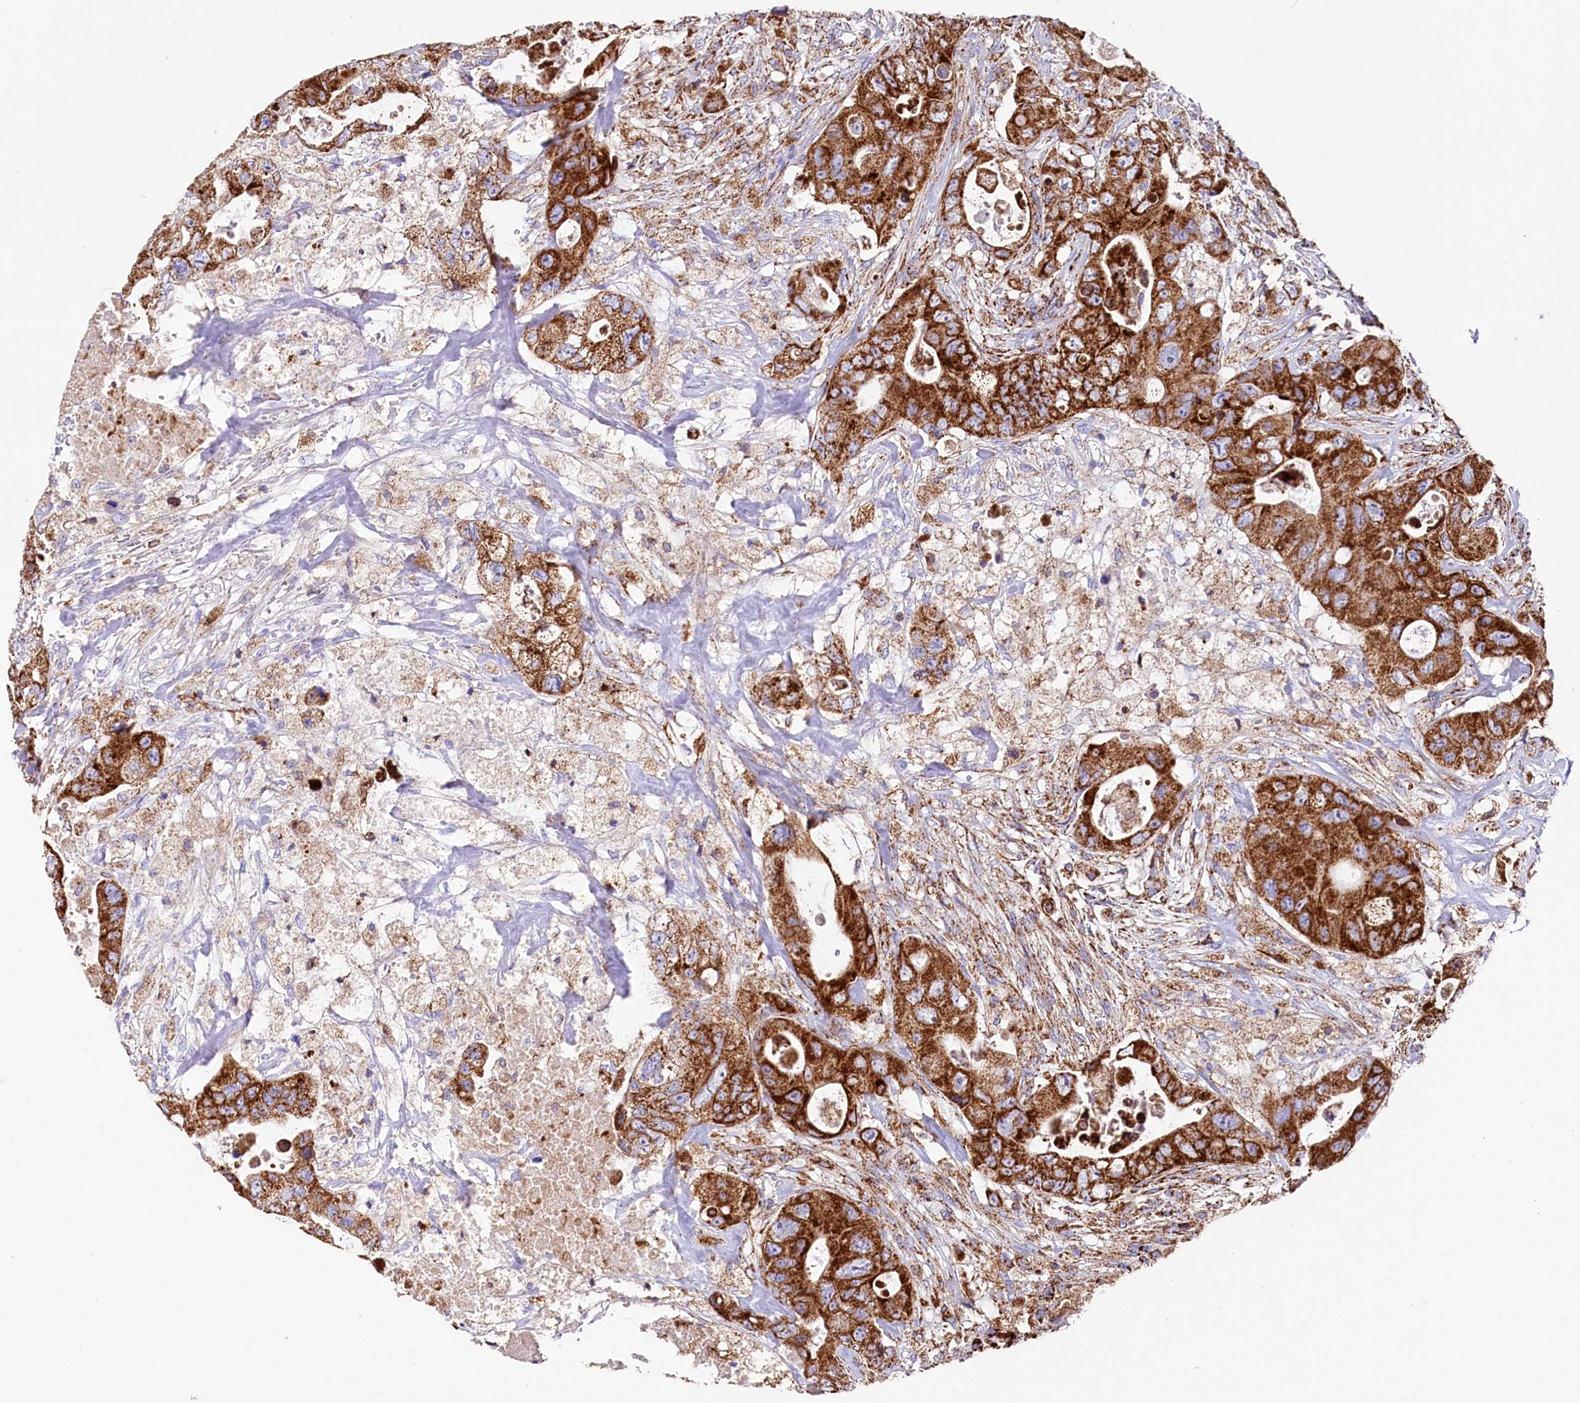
{"staining": {"intensity": "strong", "quantity": ">75%", "location": "cytoplasmic/membranous"}, "tissue": "colorectal cancer", "cell_type": "Tumor cells", "image_type": "cancer", "snomed": [{"axis": "morphology", "description": "Adenocarcinoma, NOS"}, {"axis": "topography", "description": "Colon"}], "caption": "Protein expression analysis of colorectal adenocarcinoma reveals strong cytoplasmic/membranous expression in about >75% of tumor cells.", "gene": "APLP2", "patient": {"sex": "female", "age": 46}}